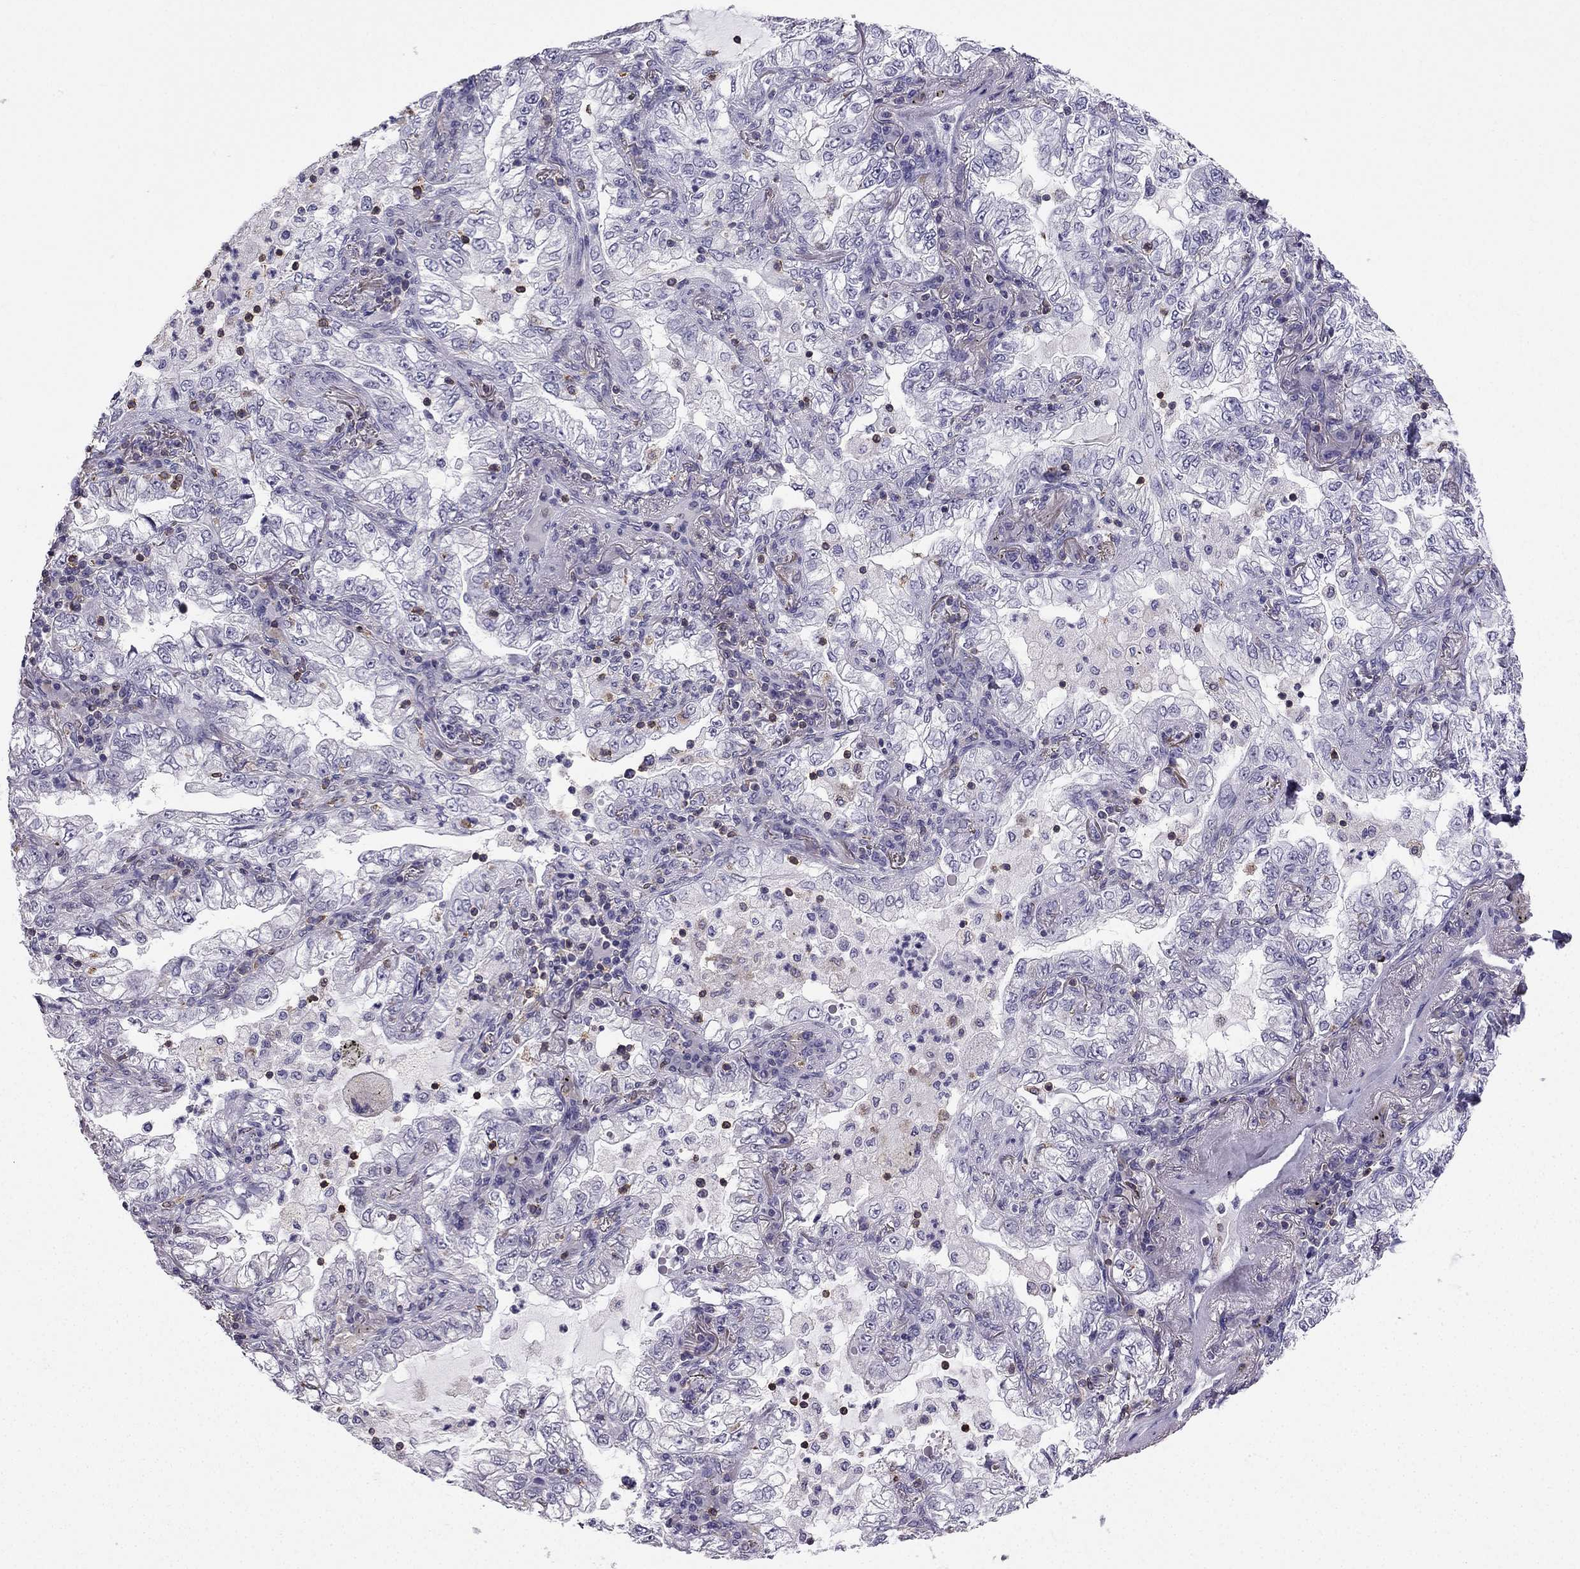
{"staining": {"intensity": "negative", "quantity": "none", "location": "none"}, "tissue": "lung cancer", "cell_type": "Tumor cells", "image_type": "cancer", "snomed": [{"axis": "morphology", "description": "Adenocarcinoma, NOS"}, {"axis": "topography", "description": "Lung"}], "caption": "This is a image of immunohistochemistry staining of lung adenocarcinoma, which shows no expression in tumor cells.", "gene": "CCK", "patient": {"sex": "female", "age": 73}}